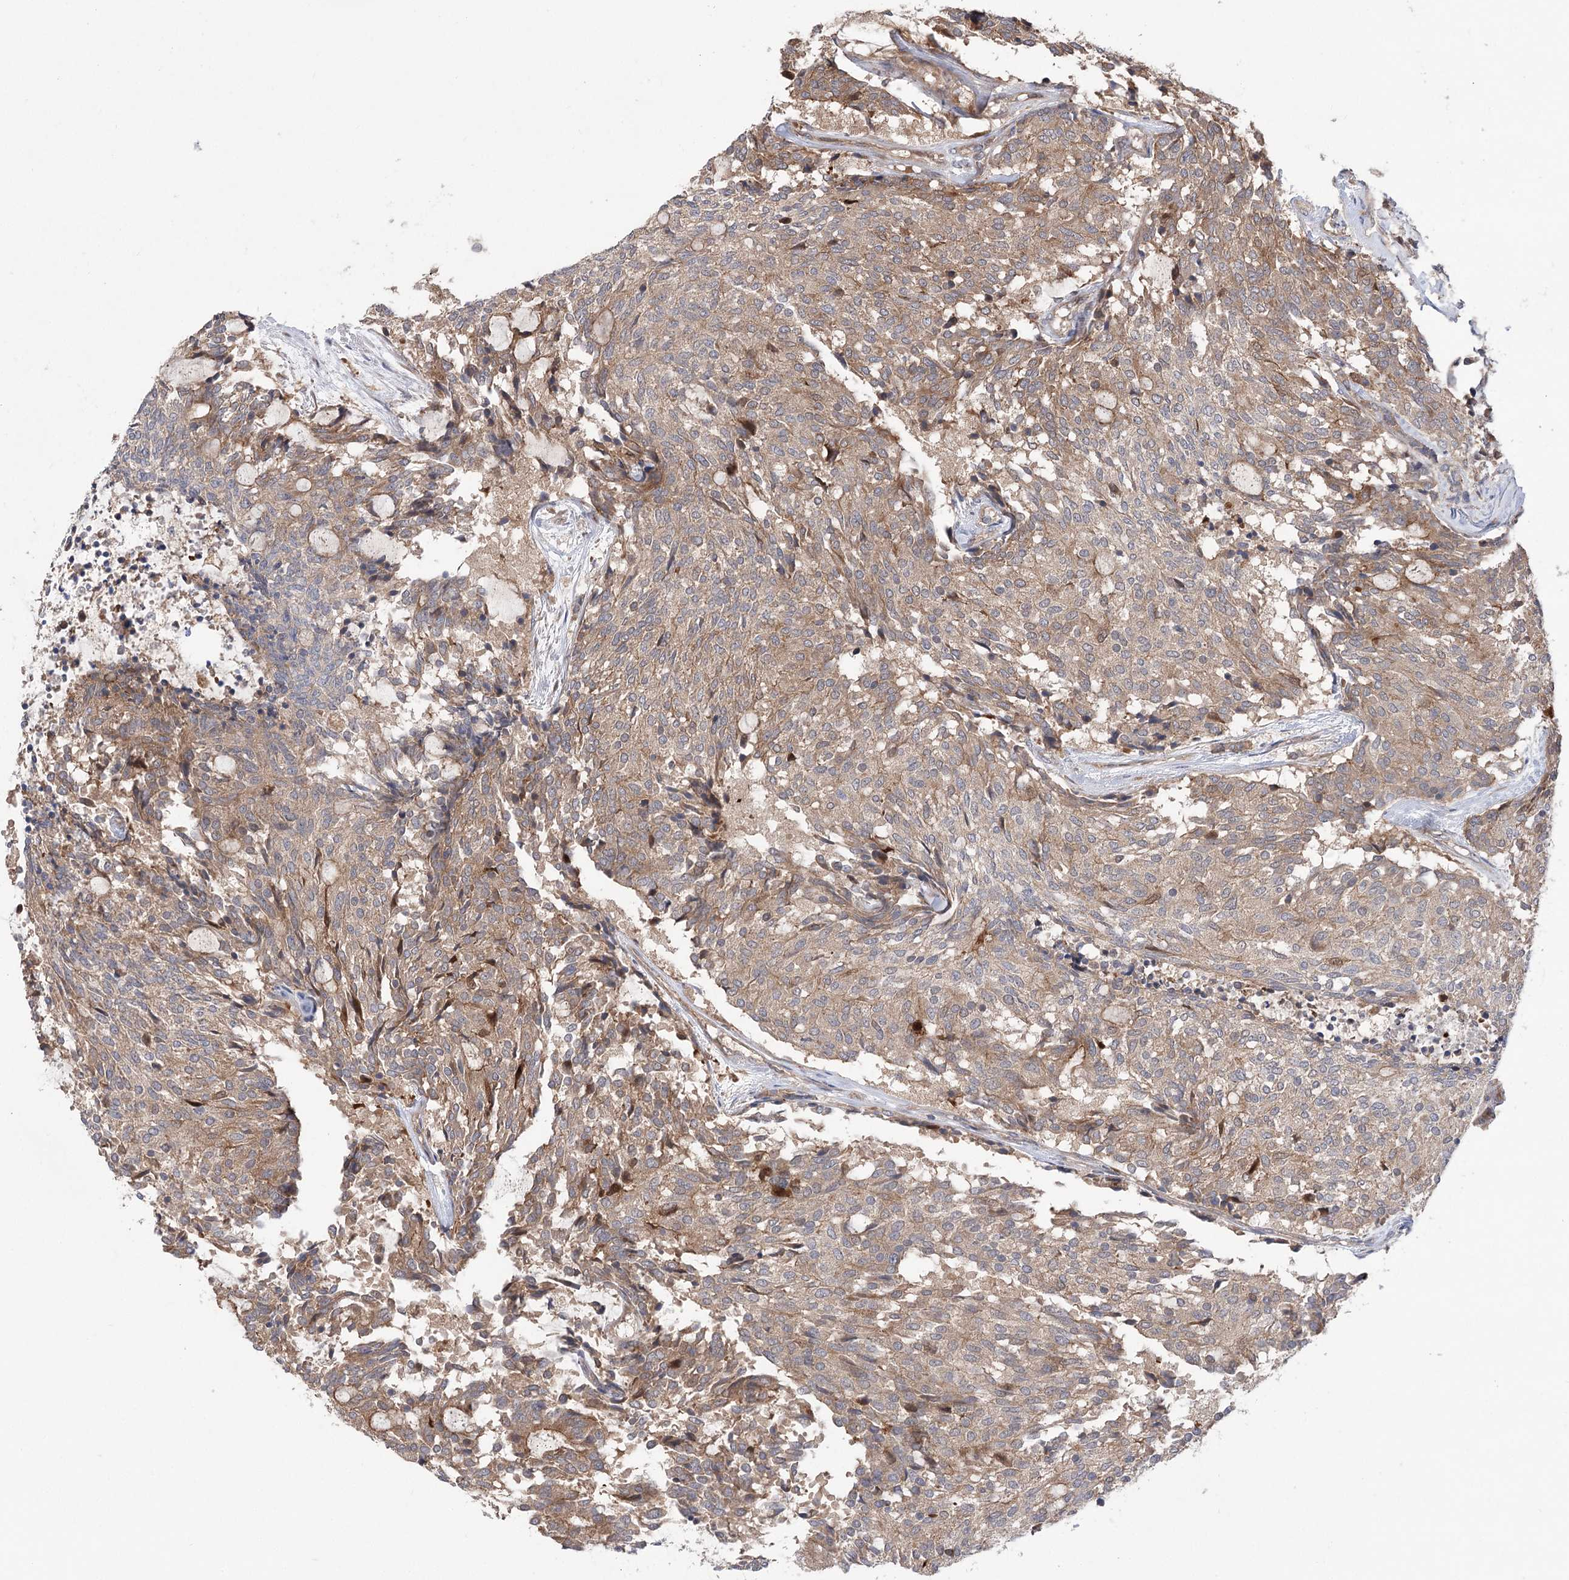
{"staining": {"intensity": "moderate", "quantity": ">75%", "location": "cytoplasmic/membranous"}, "tissue": "carcinoid", "cell_type": "Tumor cells", "image_type": "cancer", "snomed": [{"axis": "morphology", "description": "Carcinoid, malignant, NOS"}, {"axis": "topography", "description": "Pancreas"}], "caption": "An immunohistochemistry (IHC) histopathology image of tumor tissue is shown. Protein staining in brown shows moderate cytoplasmic/membranous positivity in carcinoid (malignant) within tumor cells. The staining is performed using DAB (3,3'-diaminobenzidine) brown chromogen to label protein expression. The nuclei are counter-stained blue using hematoxylin.", "gene": "VPS37B", "patient": {"sex": "female", "age": 54}}